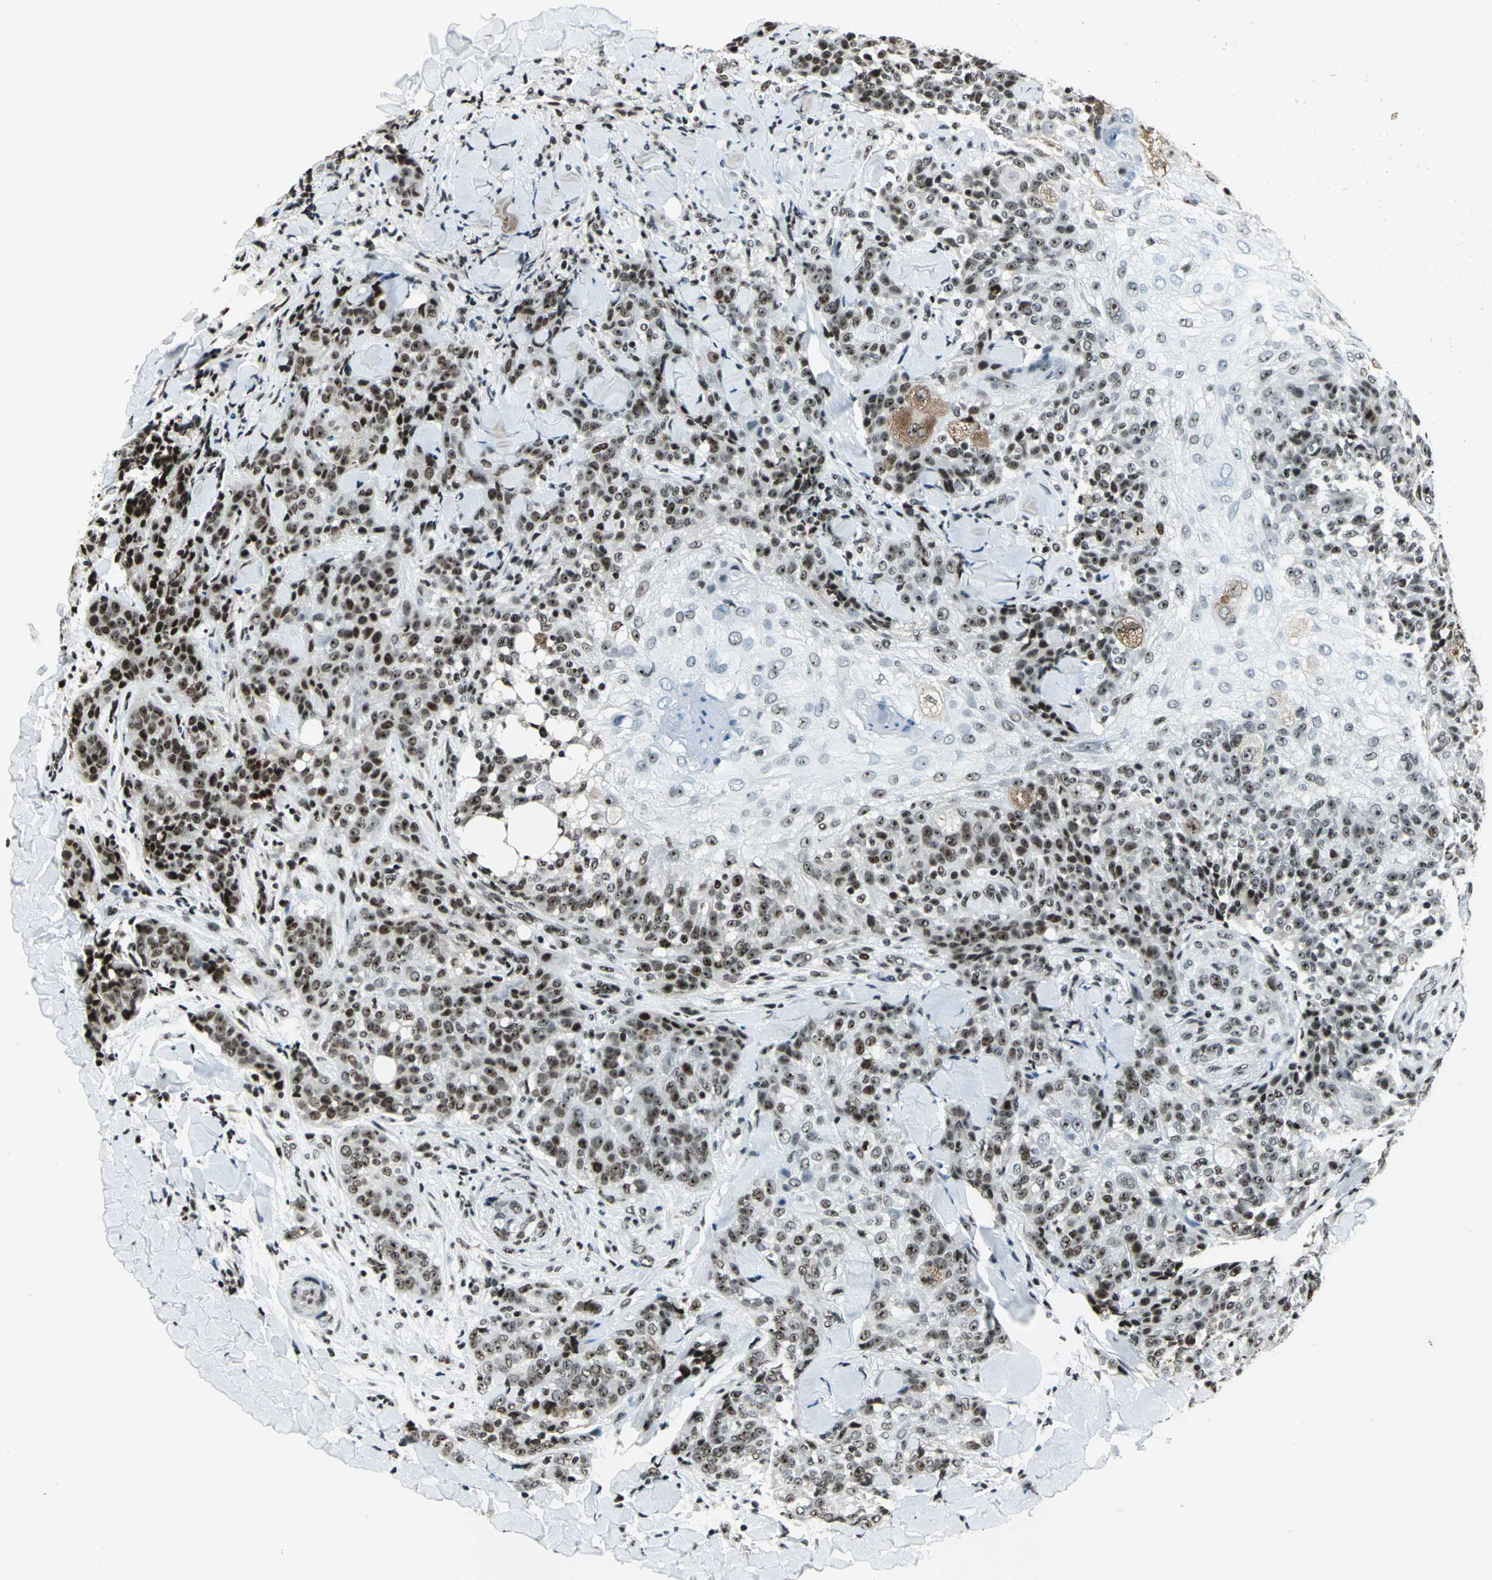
{"staining": {"intensity": "weak", "quantity": ">75%", "location": "nuclear"}, "tissue": "skin cancer", "cell_type": "Tumor cells", "image_type": "cancer", "snomed": [{"axis": "morphology", "description": "Normal tissue, NOS"}, {"axis": "morphology", "description": "Squamous cell carcinoma, NOS"}, {"axis": "topography", "description": "Skin"}], "caption": "This is a photomicrograph of immunohistochemistry staining of skin cancer (squamous cell carcinoma), which shows weak positivity in the nuclear of tumor cells.", "gene": "UBTF", "patient": {"sex": "female", "age": 83}}